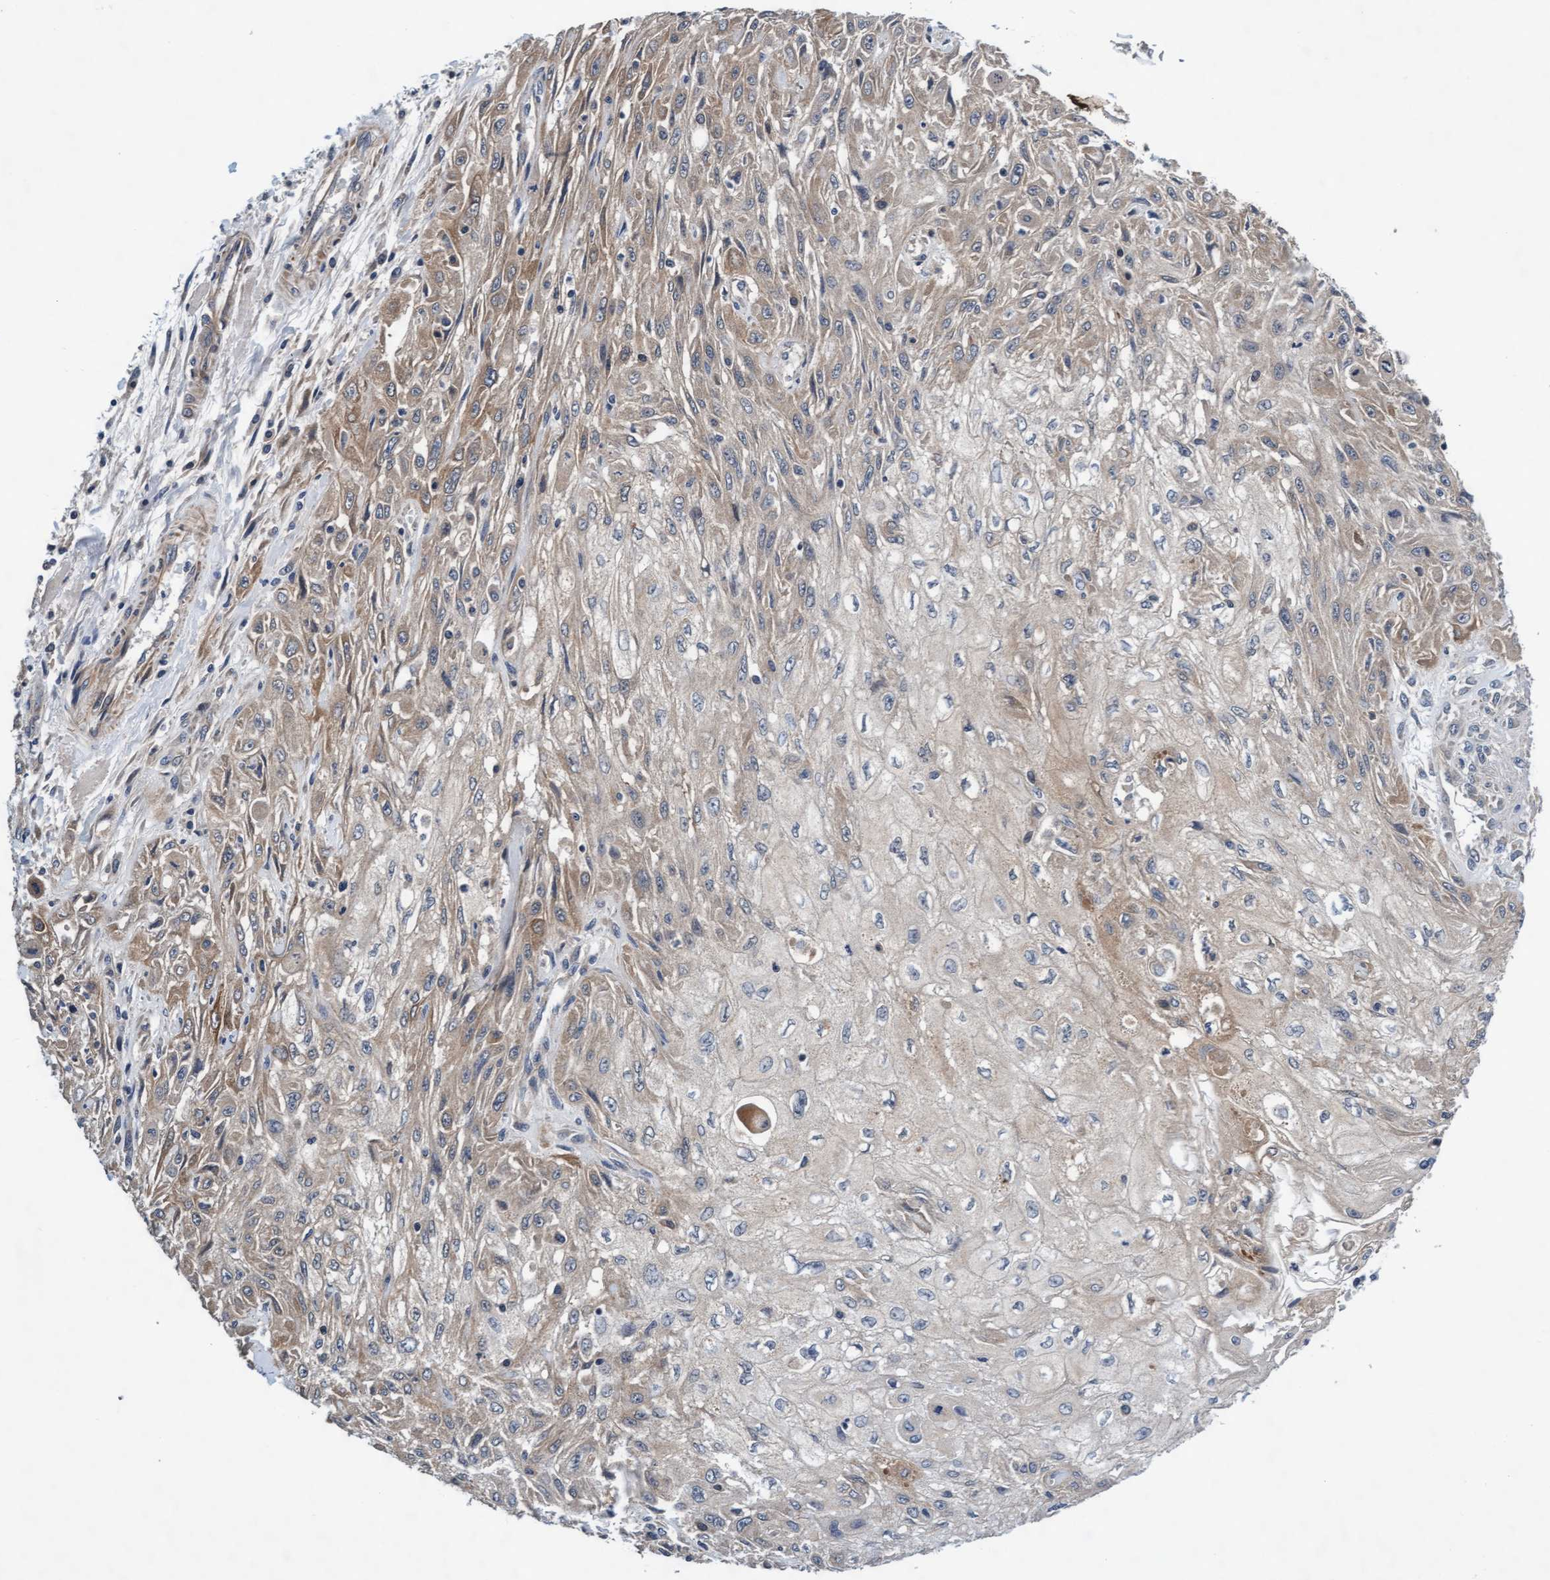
{"staining": {"intensity": "weak", "quantity": ">75%", "location": "cytoplasmic/membranous"}, "tissue": "skin cancer", "cell_type": "Tumor cells", "image_type": "cancer", "snomed": [{"axis": "morphology", "description": "Squamous cell carcinoma, NOS"}, {"axis": "morphology", "description": "Squamous cell carcinoma, metastatic, NOS"}, {"axis": "topography", "description": "Skin"}, {"axis": "topography", "description": "Lymph node"}], "caption": "IHC image of human skin cancer stained for a protein (brown), which reveals low levels of weak cytoplasmic/membranous staining in approximately >75% of tumor cells.", "gene": "EFCAB13", "patient": {"sex": "male", "age": 75}}